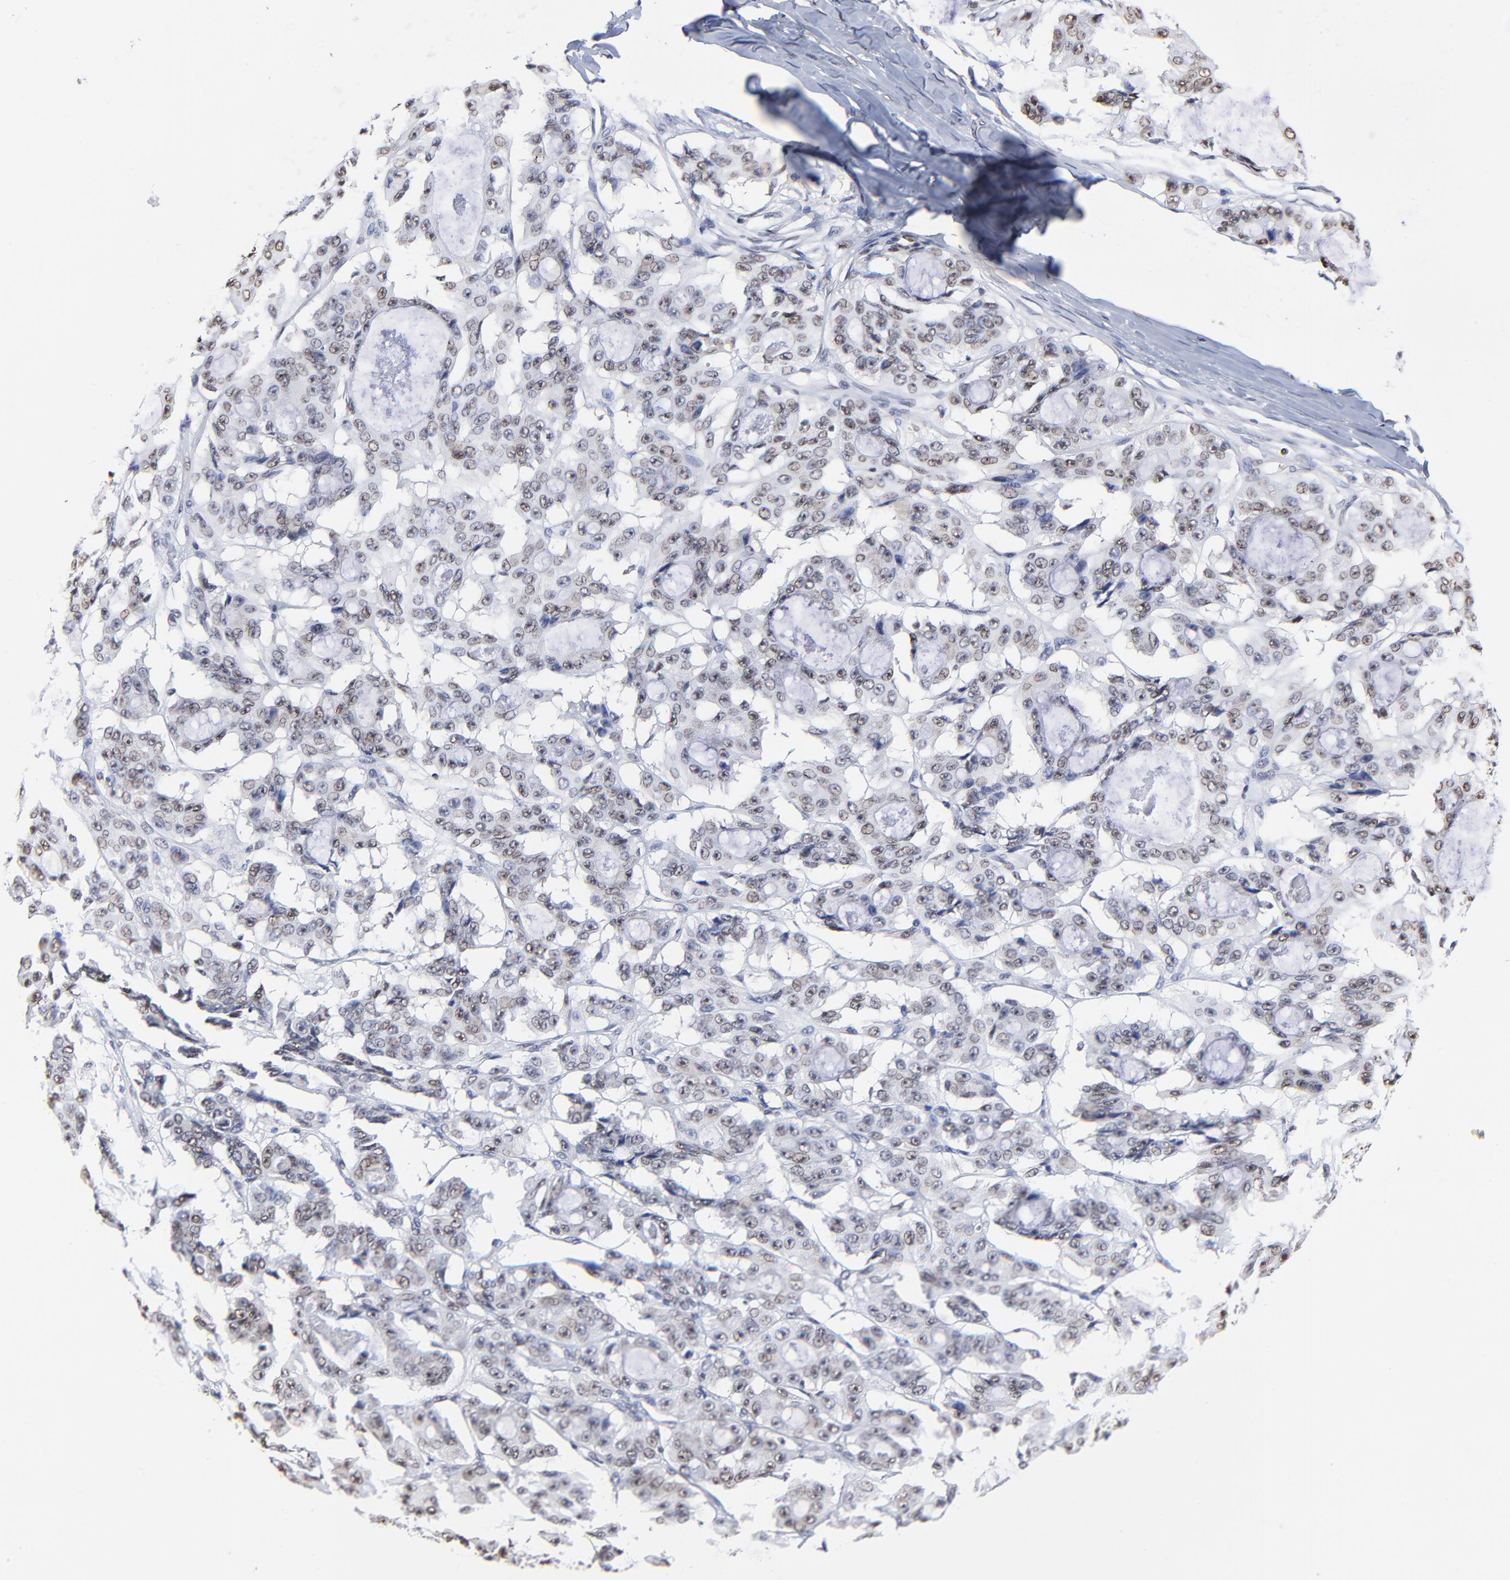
{"staining": {"intensity": "weak", "quantity": "25%-75%", "location": "nuclear"}, "tissue": "ovarian cancer", "cell_type": "Tumor cells", "image_type": "cancer", "snomed": [{"axis": "morphology", "description": "Carcinoma, endometroid"}, {"axis": "topography", "description": "Ovary"}], "caption": "IHC (DAB (3,3'-diaminobenzidine)) staining of human endometroid carcinoma (ovarian) shows weak nuclear protein staining in approximately 25%-75% of tumor cells.", "gene": "ZMYM3", "patient": {"sex": "female", "age": 61}}